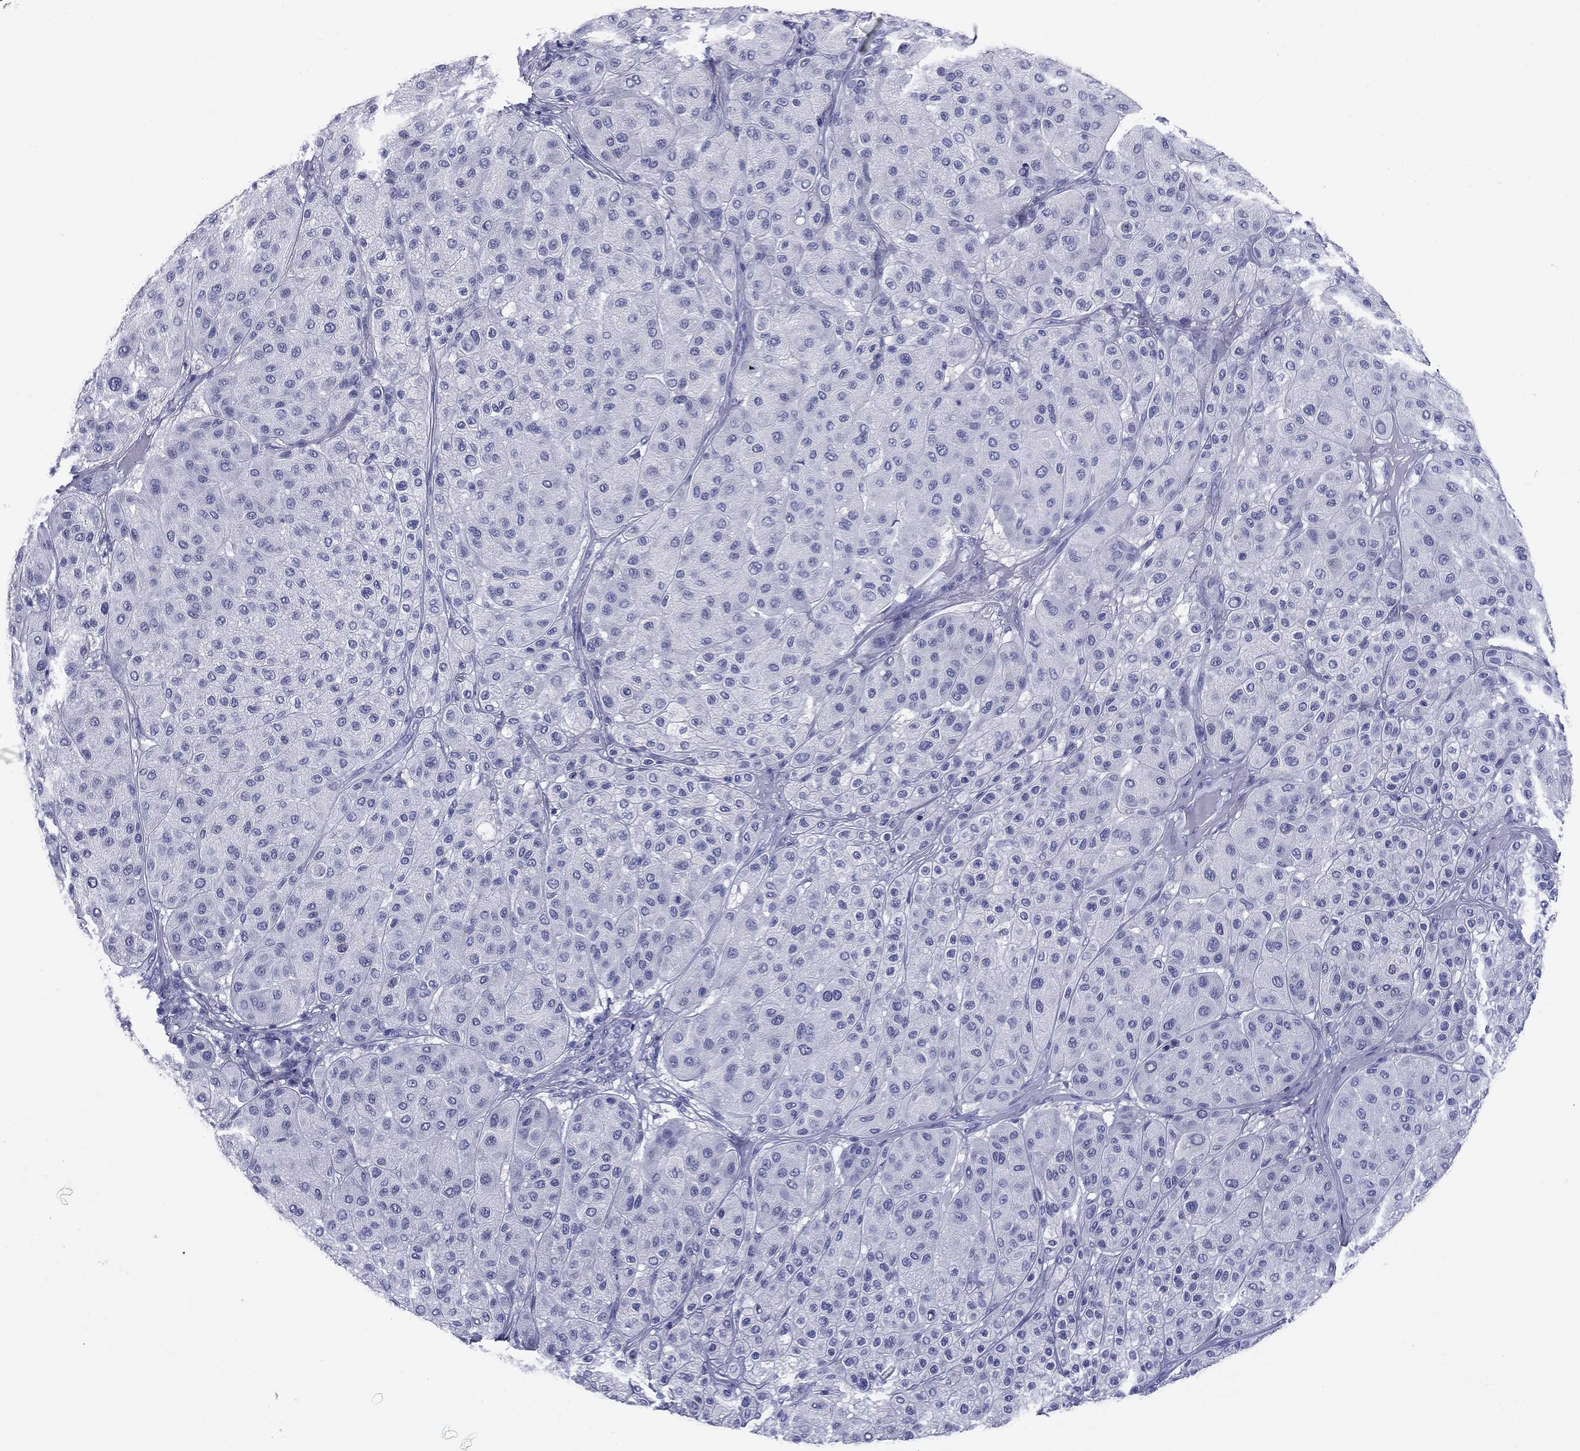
{"staining": {"intensity": "negative", "quantity": "none", "location": "none"}, "tissue": "melanoma", "cell_type": "Tumor cells", "image_type": "cancer", "snomed": [{"axis": "morphology", "description": "Malignant melanoma, Metastatic site"}, {"axis": "topography", "description": "Smooth muscle"}], "caption": "Human malignant melanoma (metastatic site) stained for a protein using IHC displays no expression in tumor cells.", "gene": "NPPA", "patient": {"sex": "male", "age": 41}}